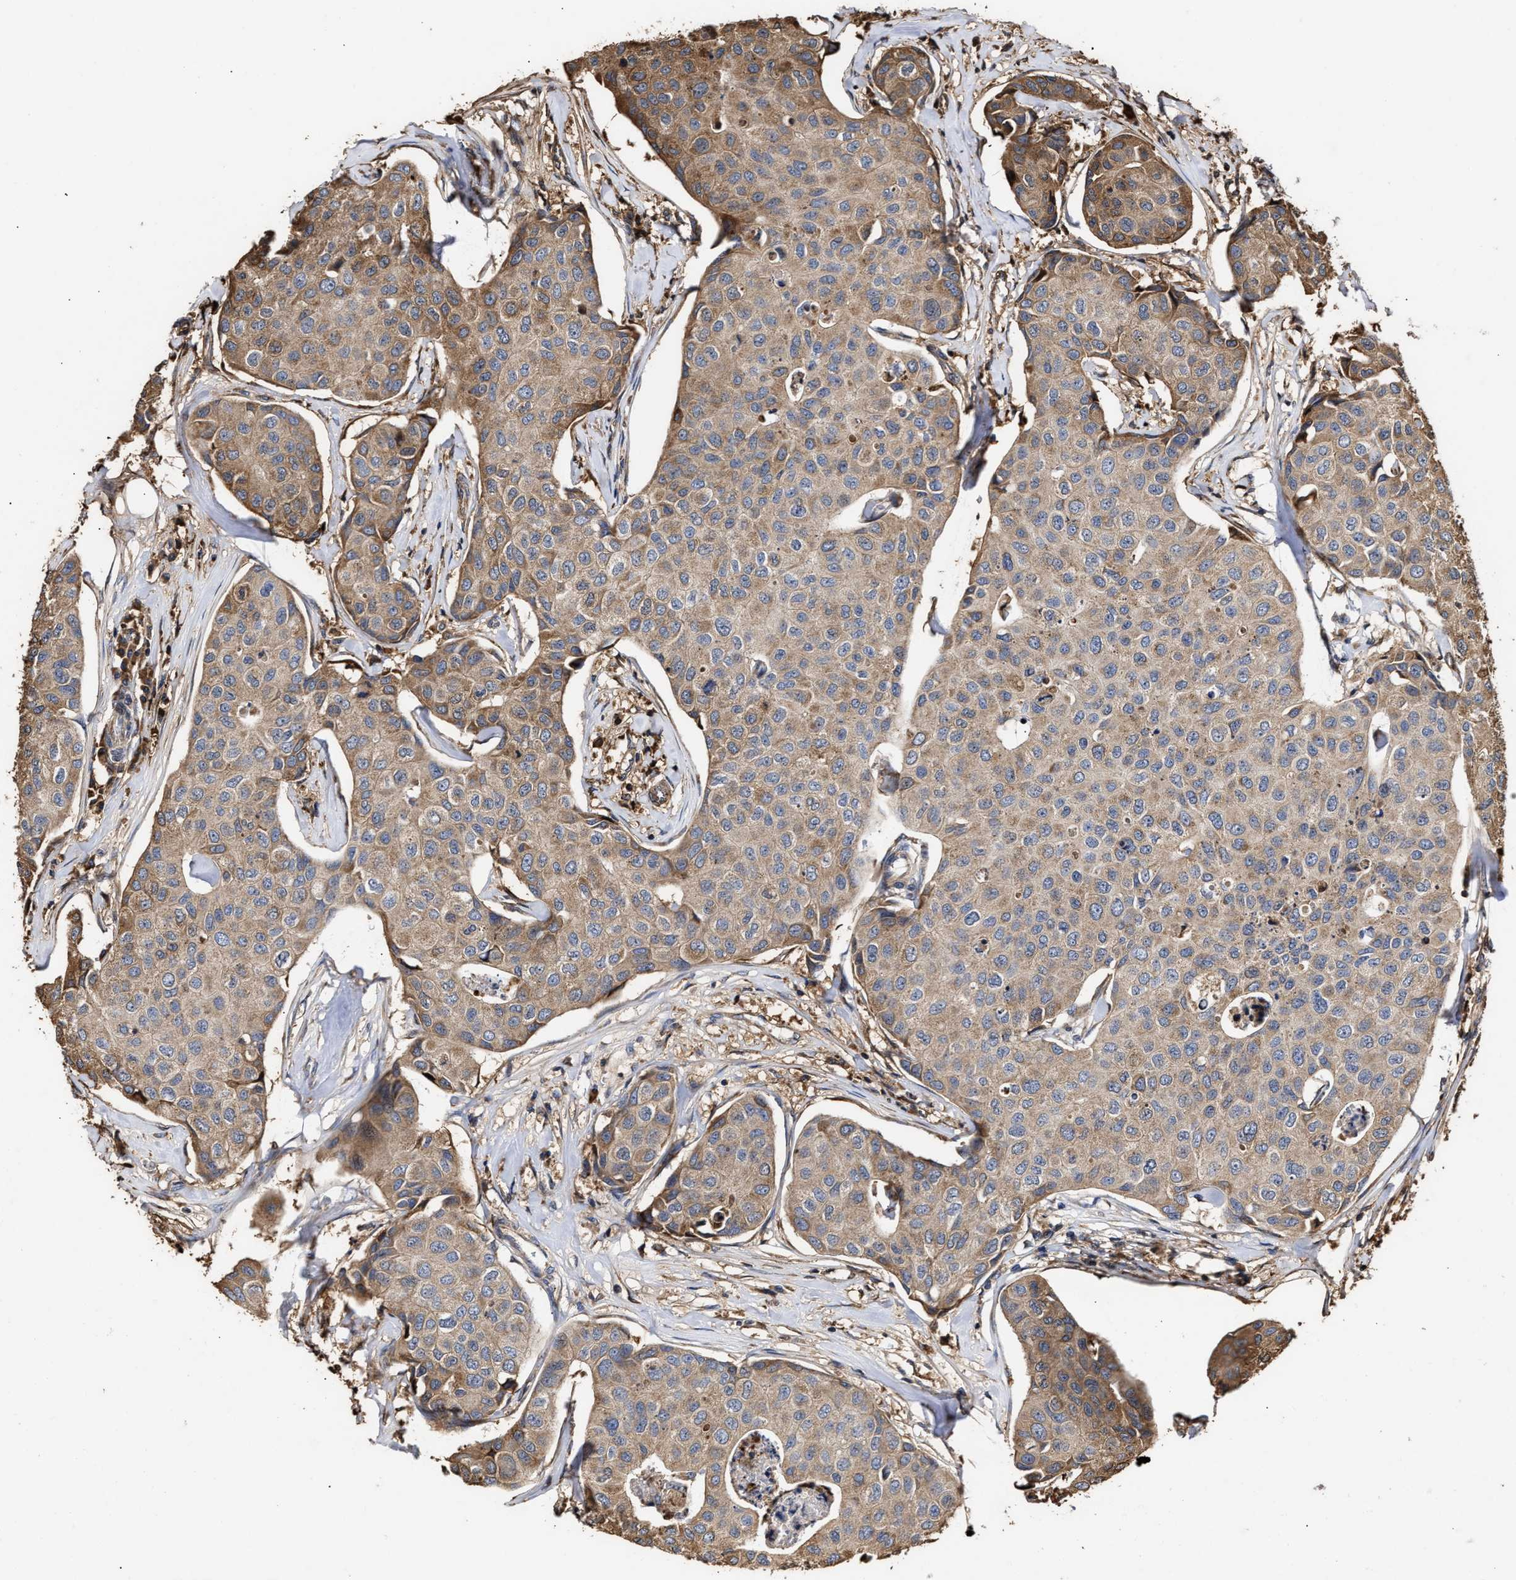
{"staining": {"intensity": "moderate", "quantity": ">75%", "location": "cytoplasmic/membranous"}, "tissue": "breast cancer", "cell_type": "Tumor cells", "image_type": "cancer", "snomed": [{"axis": "morphology", "description": "Duct carcinoma"}, {"axis": "topography", "description": "Breast"}], "caption": "Invasive ductal carcinoma (breast) tissue reveals moderate cytoplasmic/membranous staining in approximately >75% of tumor cells", "gene": "GOSR1", "patient": {"sex": "female", "age": 80}}